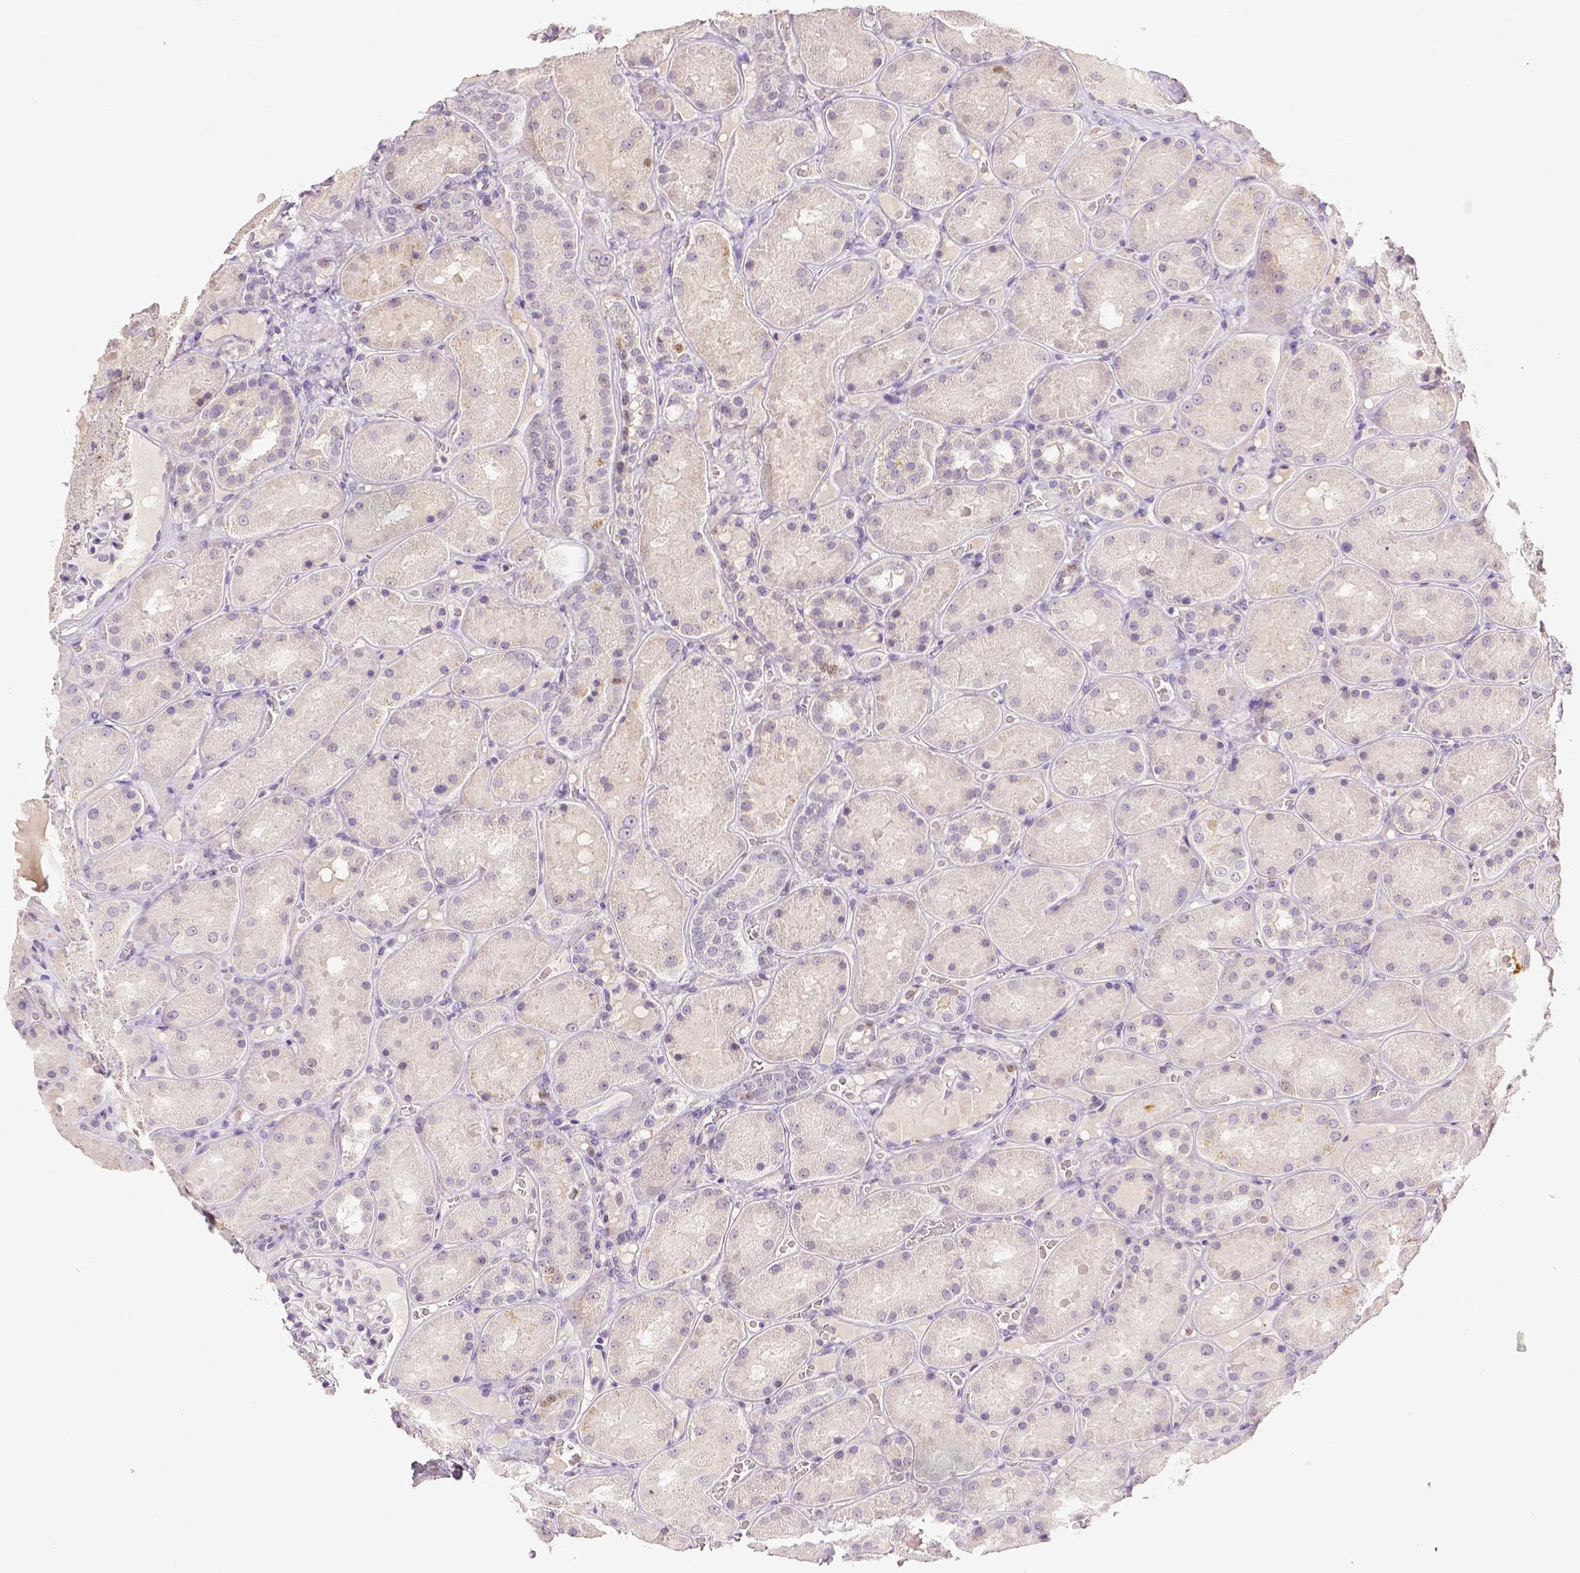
{"staining": {"intensity": "moderate", "quantity": "<25%", "location": "nuclear"}, "tissue": "kidney", "cell_type": "Cells in glomeruli", "image_type": "normal", "snomed": [{"axis": "morphology", "description": "Normal tissue, NOS"}, {"axis": "topography", "description": "Kidney"}], "caption": "Immunohistochemistry (IHC) staining of unremarkable kidney, which demonstrates low levels of moderate nuclear positivity in approximately <25% of cells in glomeruli indicating moderate nuclear protein positivity. The staining was performed using DAB (brown) for protein detection and nuclei were counterstained in hematoxylin (blue).", "gene": "CDKN1A", "patient": {"sex": "male", "age": 73}}